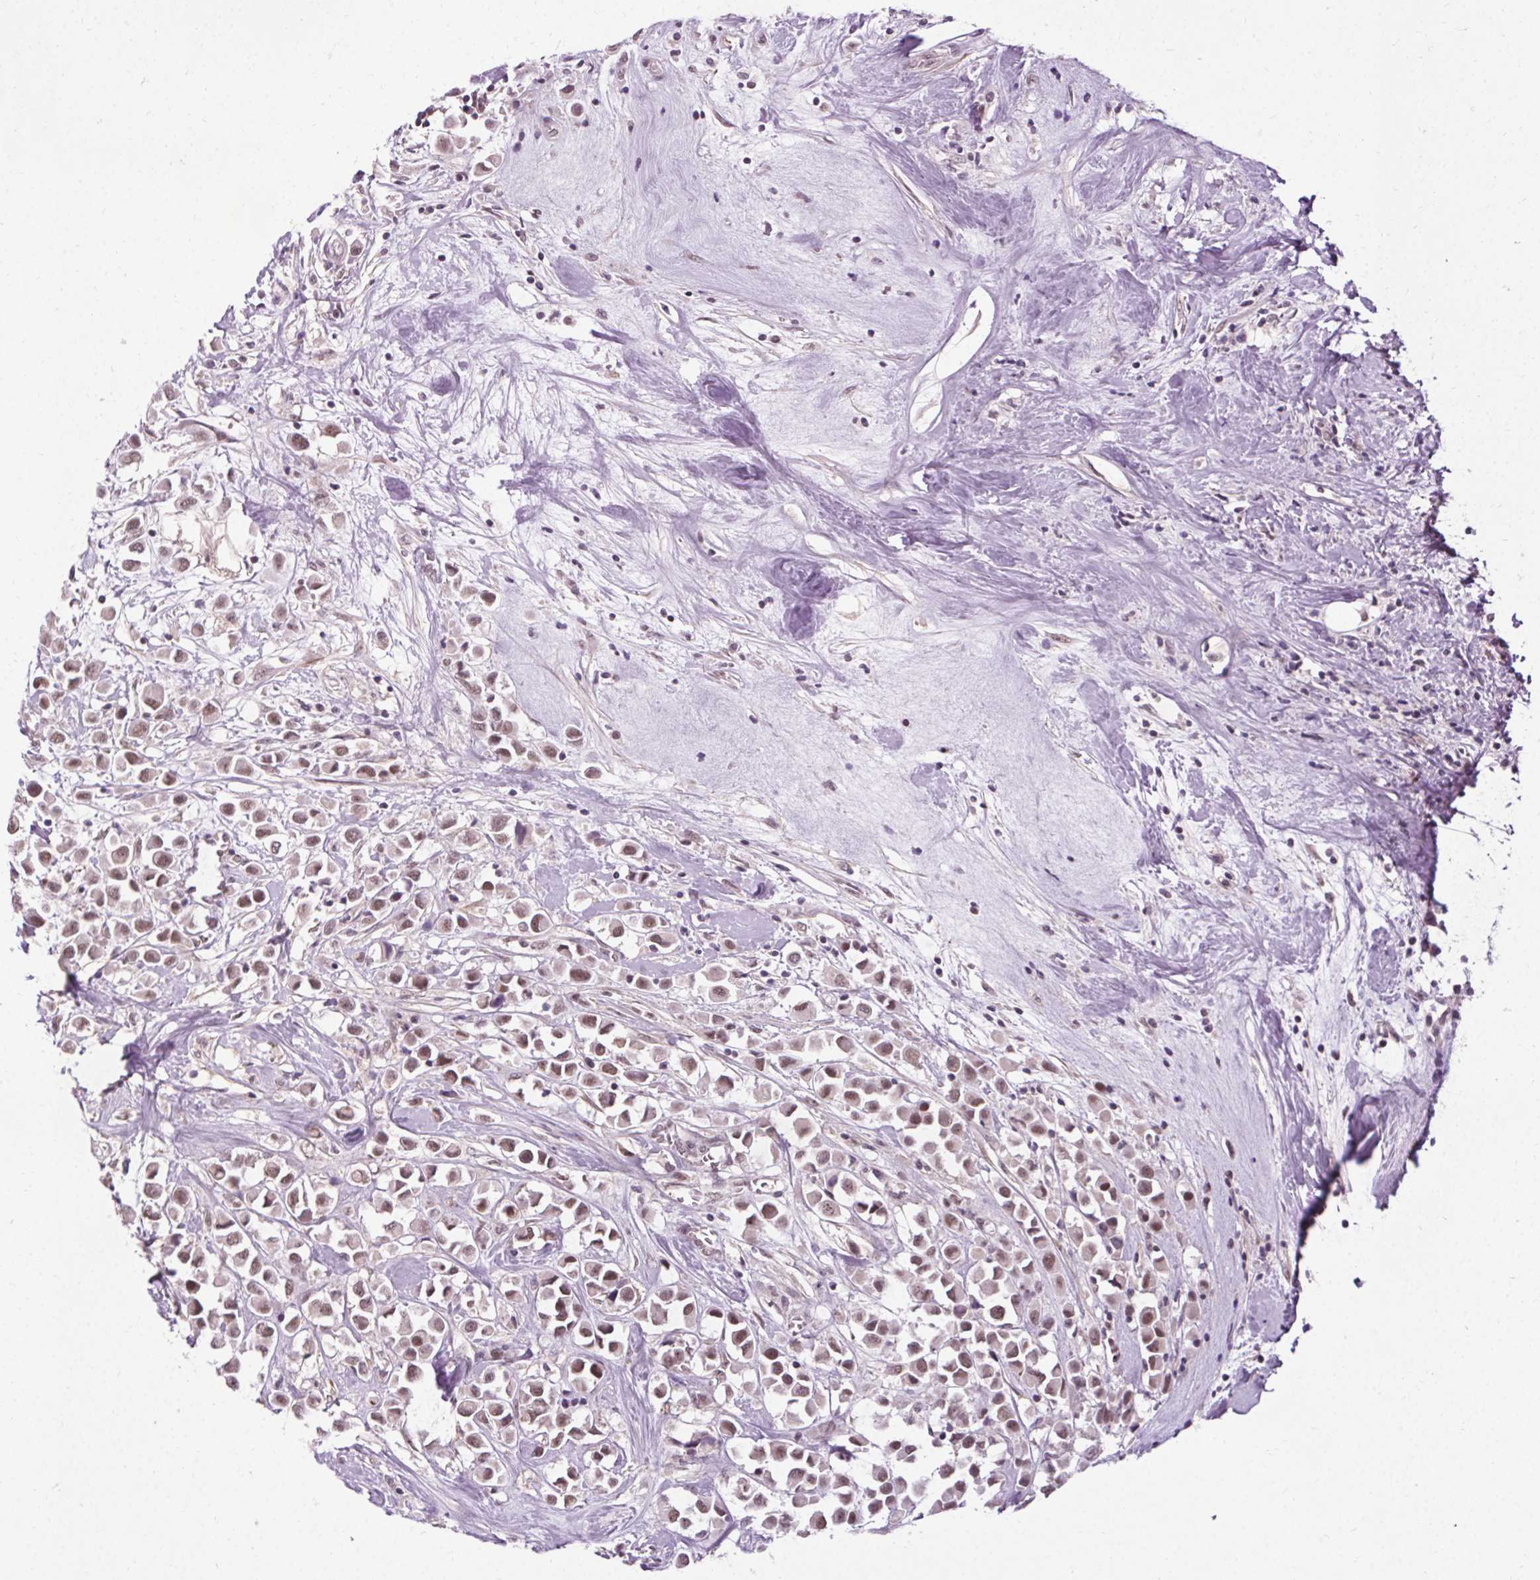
{"staining": {"intensity": "moderate", "quantity": ">75%", "location": "nuclear"}, "tissue": "breast cancer", "cell_type": "Tumor cells", "image_type": "cancer", "snomed": [{"axis": "morphology", "description": "Duct carcinoma"}, {"axis": "topography", "description": "Breast"}], "caption": "High-power microscopy captured an immunohistochemistry (IHC) image of breast cancer, revealing moderate nuclear staining in about >75% of tumor cells.", "gene": "MED6", "patient": {"sex": "female", "age": 61}}